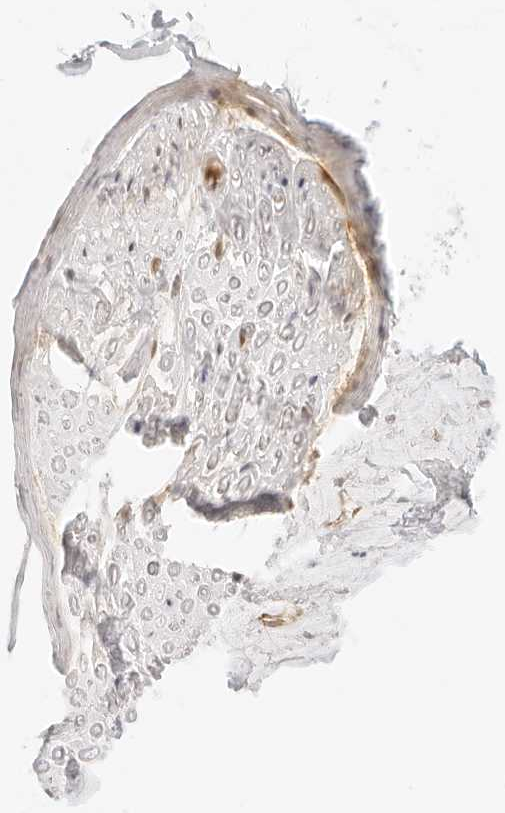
{"staining": {"intensity": "negative", "quantity": "none", "location": "none"}, "tissue": "adipose tissue", "cell_type": "Adipocytes", "image_type": "normal", "snomed": [{"axis": "morphology", "description": "Normal tissue, NOS"}, {"axis": "topography", "description": "Adipose tissue"}, {"axis": "topography", "description": "Vascular tissue"}, {"axis": "topography", "description": "Peripheral nerve tissue"}], "caption": "The IHC image has no significant positivity in adipocytes of adipose tissue.", "gene": "ITGA6", "patient": {"sex": "male", "age": 25}}